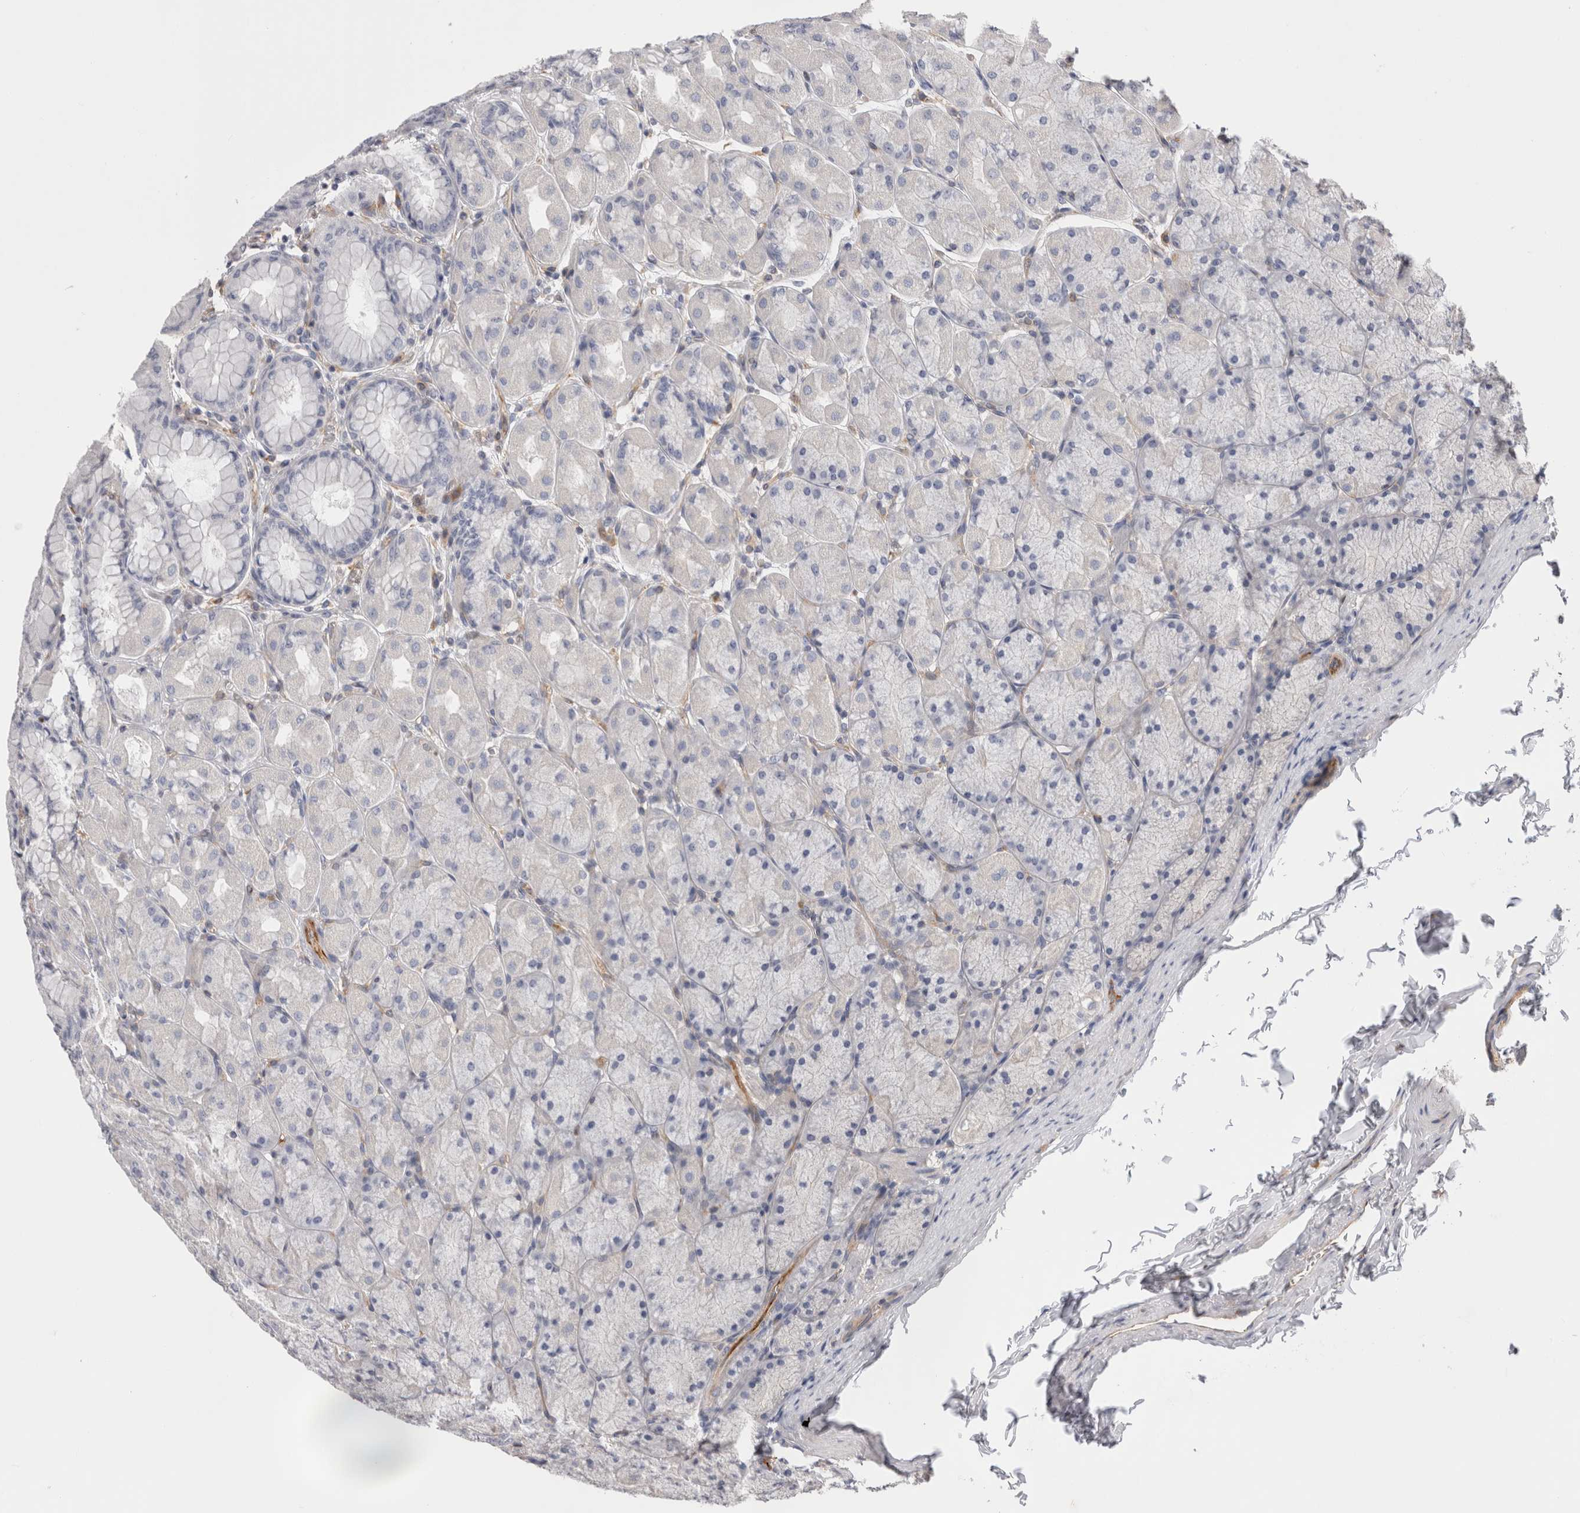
{"staining": {"intensity": "negative", "quantity": "none", "location": "none"}, "tissue": "stomach", "cell_type": "Glandular cells", "image_type": "normal", "snomed": [{"axis": "morphology", "description": "Normal tissue, NOS"}, {"axis": "topography", "description": "Stomach, upper"}], "caption": "Histopathology image shows no protein positivity in glandular cells of normal stomach.", "gene": "BNIP2", "patient": {"sex": "female", "age": 56}}